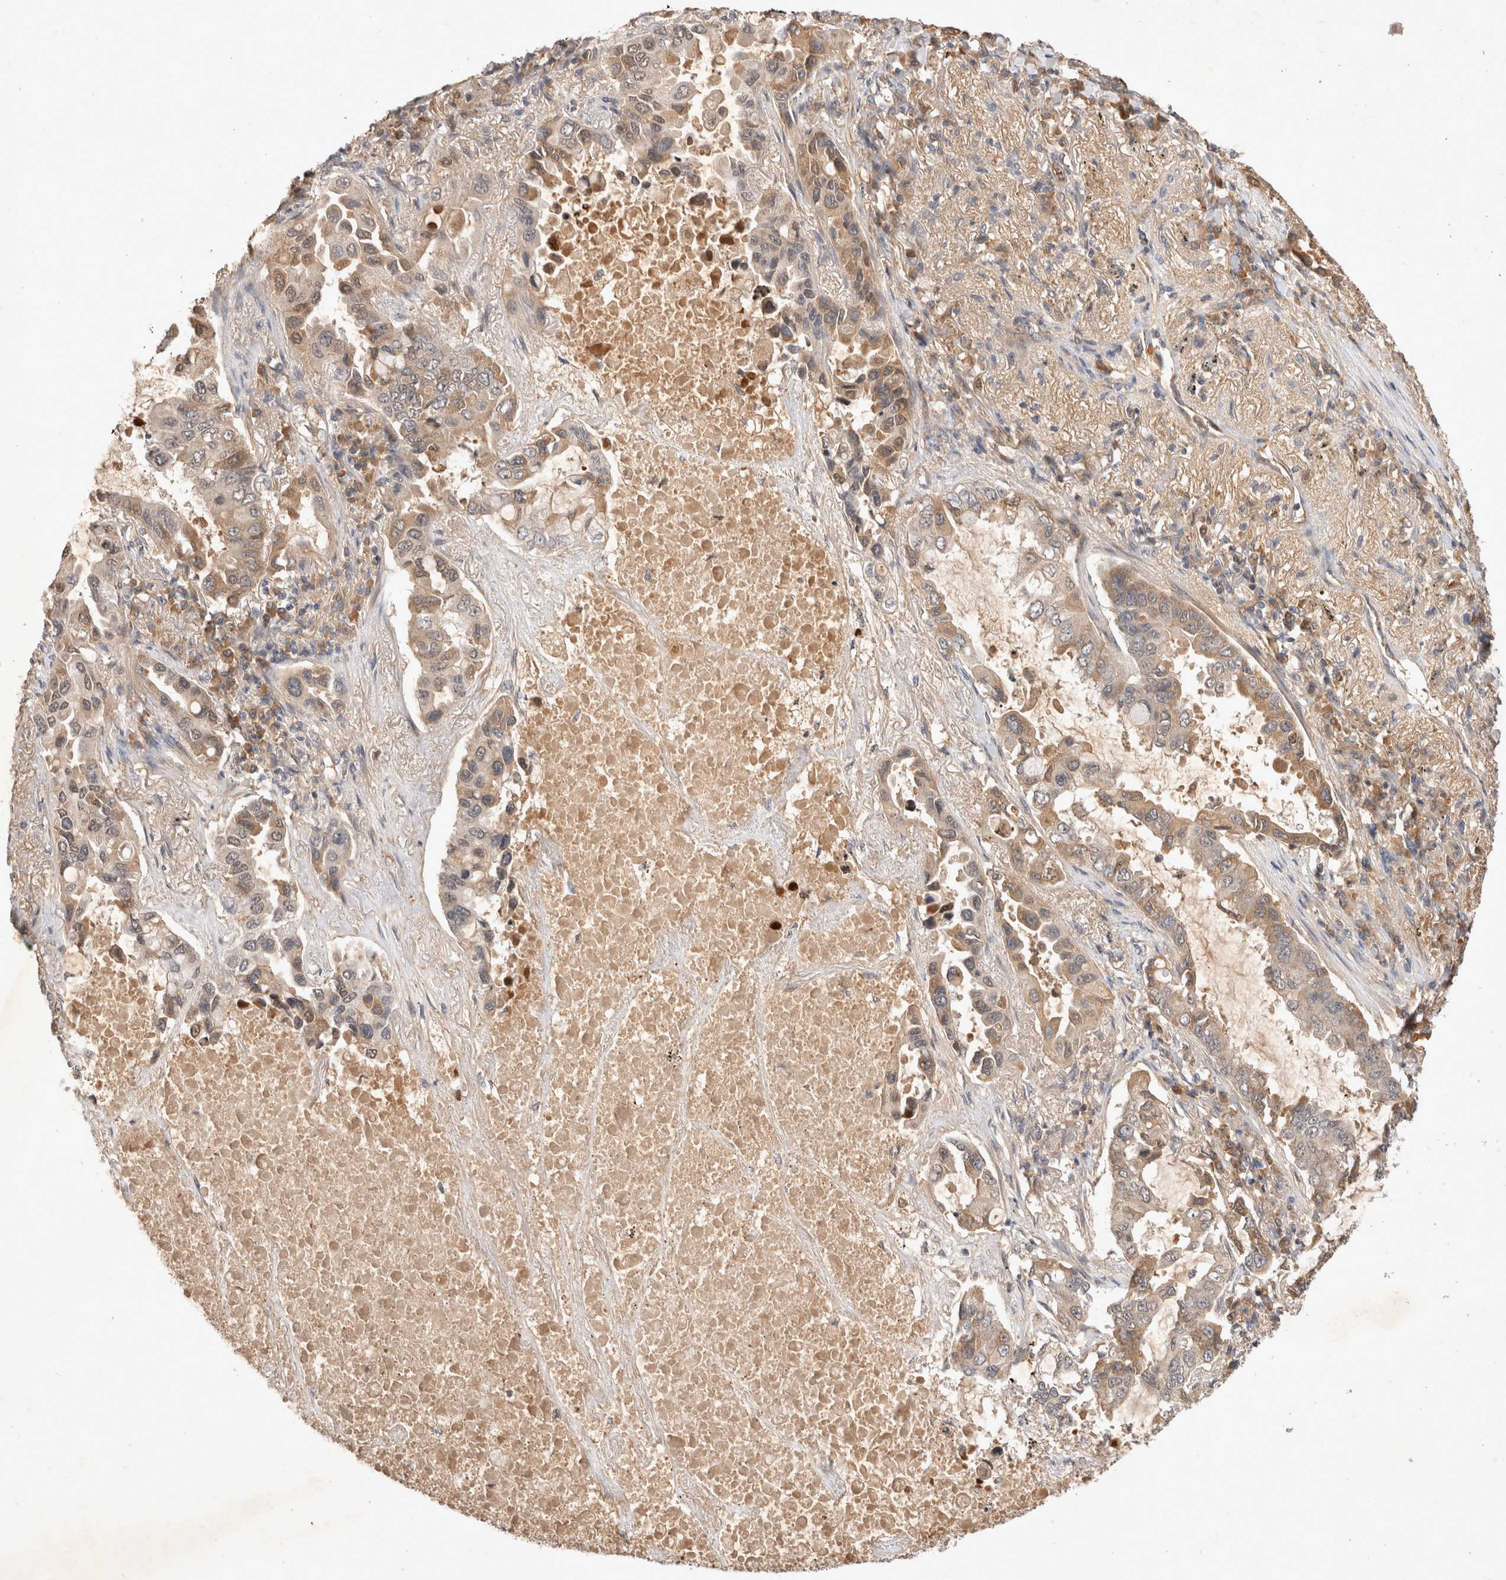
{"staining": {"intensity": "weak", "quantity": ">75%", "location": "cytoplasmic/membranous"}, "tissue": "lung cancer", "cell_type": "Tumor cells", "image_type": "cancer", "snomed": [{"axis": "morphology", "description": "Adenocarcinoma, NOS"}, {"axis": "topography", "description": "Lung"}], "caption": "High-power microscopy captured an immunohistochemistry micrograph of lung adenocarcinoma, revealing weak cytoplasmic/membranous positivity in about >75% of tumor cells. Ihc stains the protein in brown and the nuclei are stained blue.", "gene": "YES1", "patient": {"sex": "male", "age": 64}}